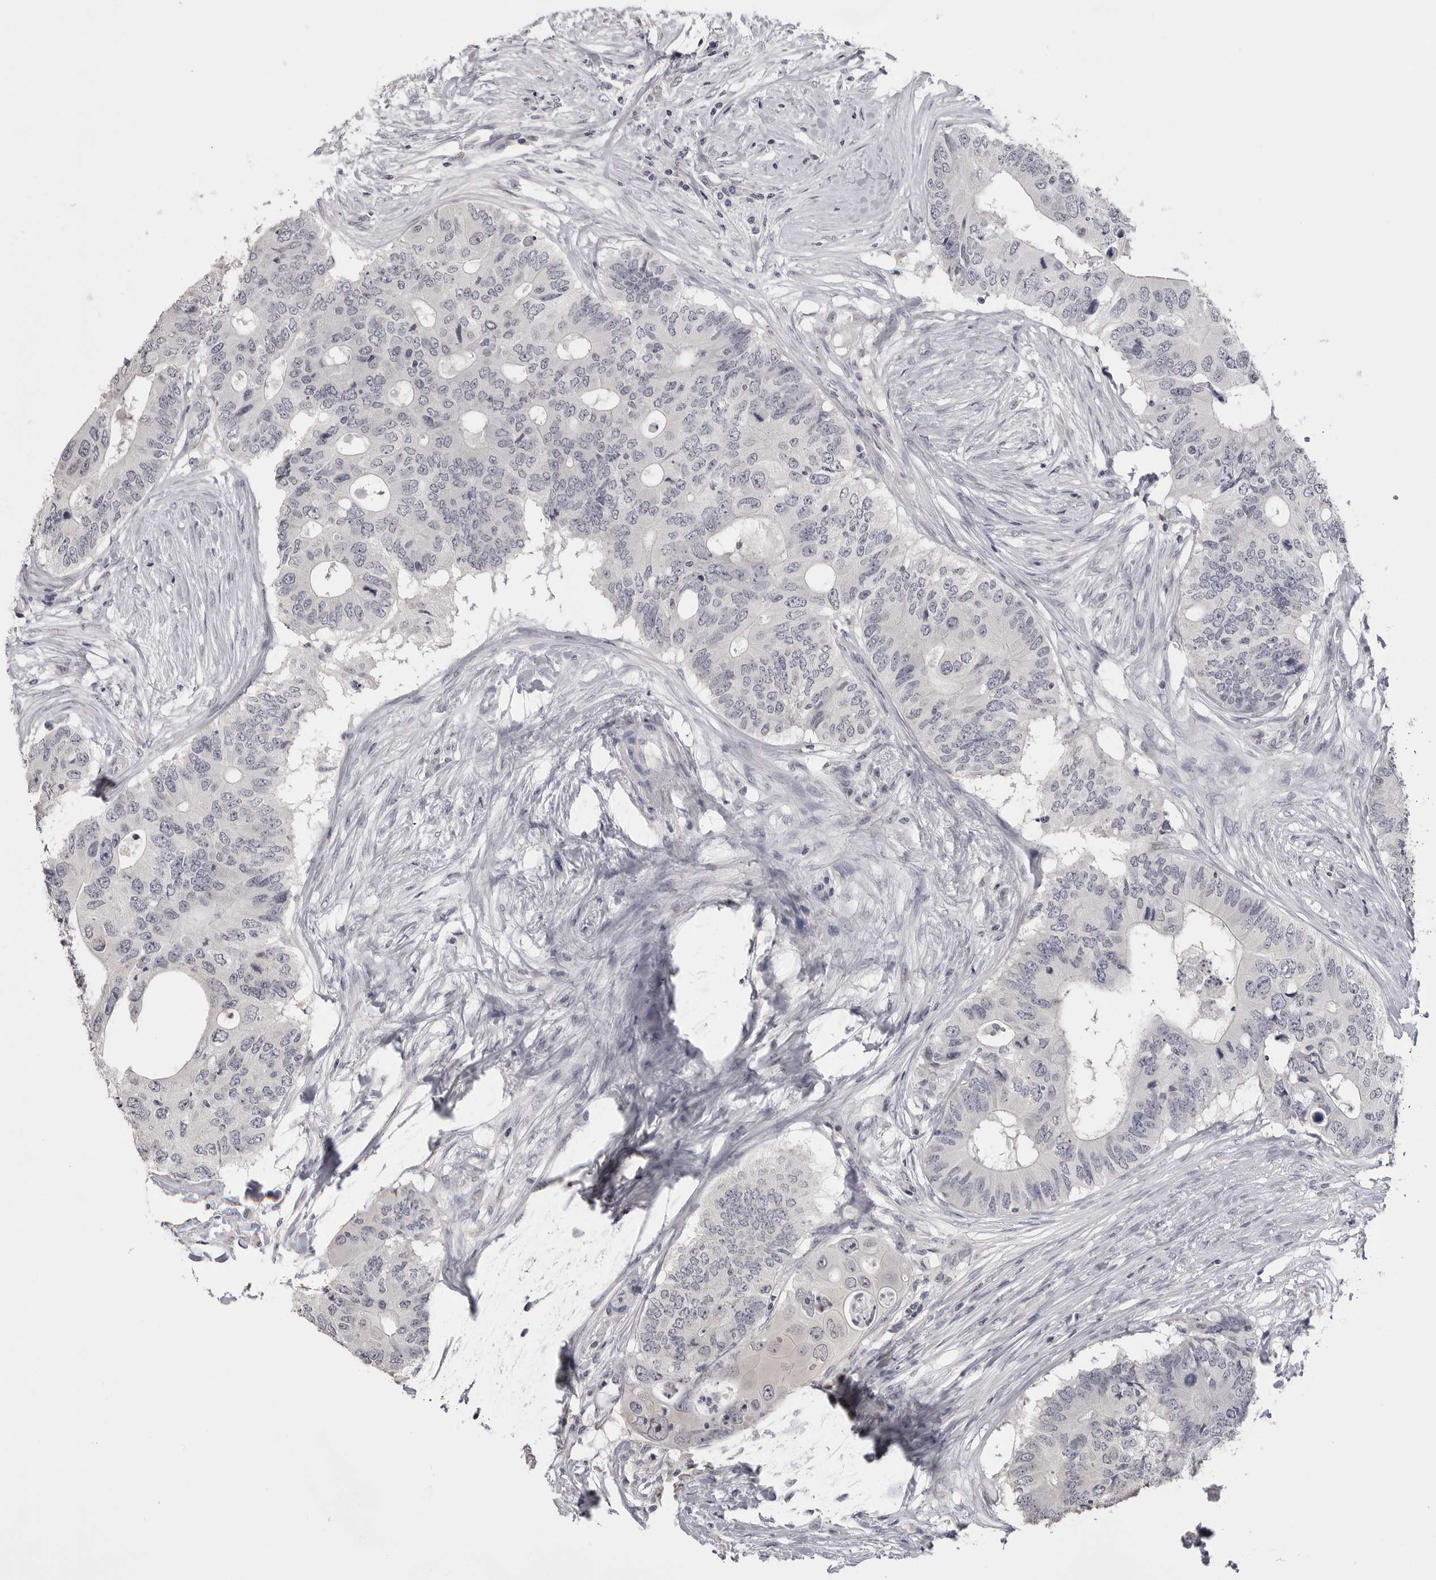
{"staining": {"intensity": "negative", "quantity": "none", "location": "none"}, "tissue": "colorectal cancer", "cell_type": "Tumor cells", "image_type": "cancer", "snomed": [{"axis": "morphology", "description": "Adenocarcinoma, NOS"}, {"axis": "topography", "description": "Colon"}], "caption": "This is an immunohistochemistry micrograph of human colorectal cancer (adenocarcinoma). There is no positivity in tumor cells.", "gene": "GPN2", "patient": {"sex": "male", "age": 71}}